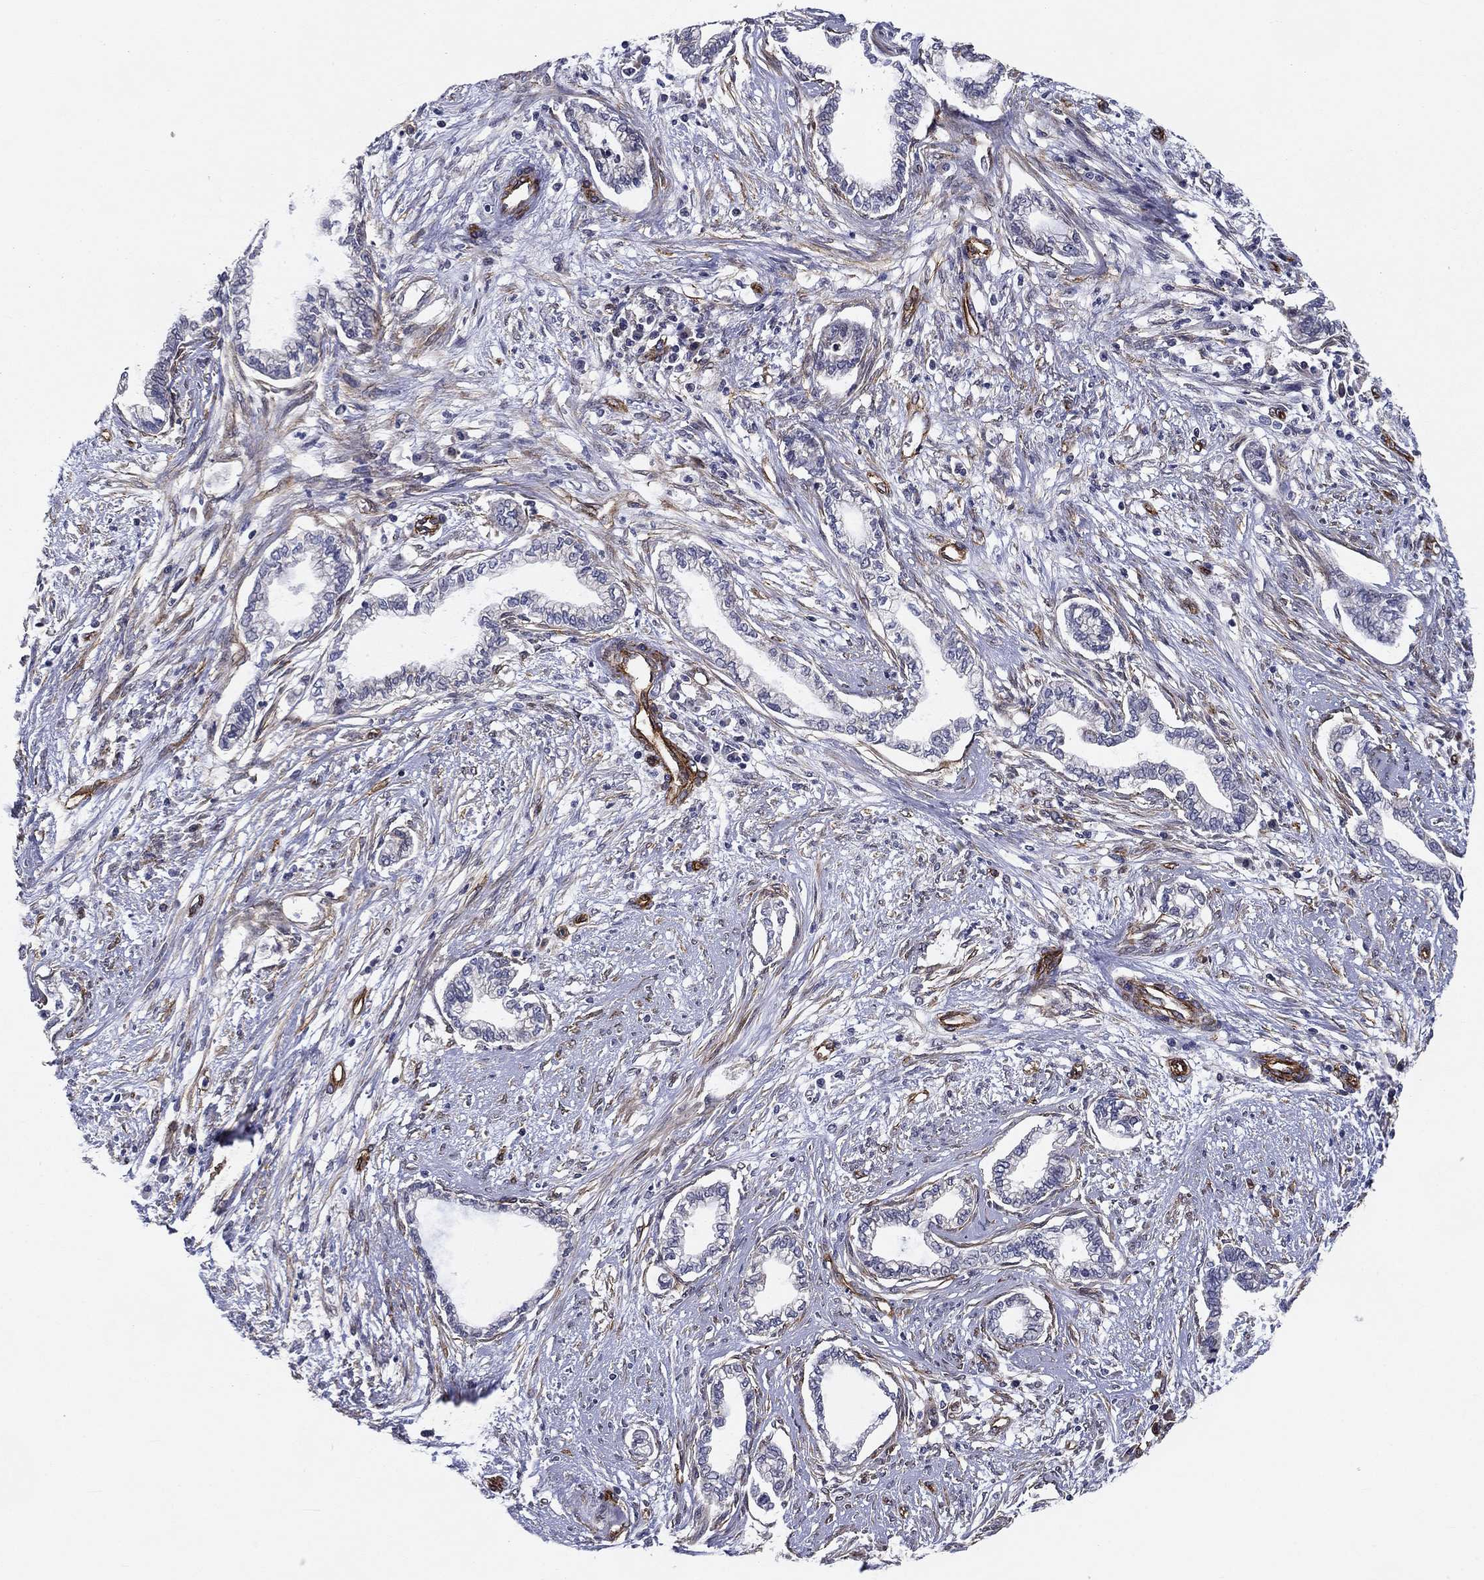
{"staining": {"intensity": "negative", "quantity": "none", "location": "none"}, "tissue": "cervical cancer", "cell_type": "Tumor cells", "image_type": "cancer", "snomed": [{"axis": "morphology", "description": "Adenocarcinoma, NOS"}, {"axis": "topography", "description": "Cervix"}], "caption": "IHC of cervical cancer shows no positivity in tumor cells.", "gene": "SYNC", "patient": {"sex": "female", "age": 62}}